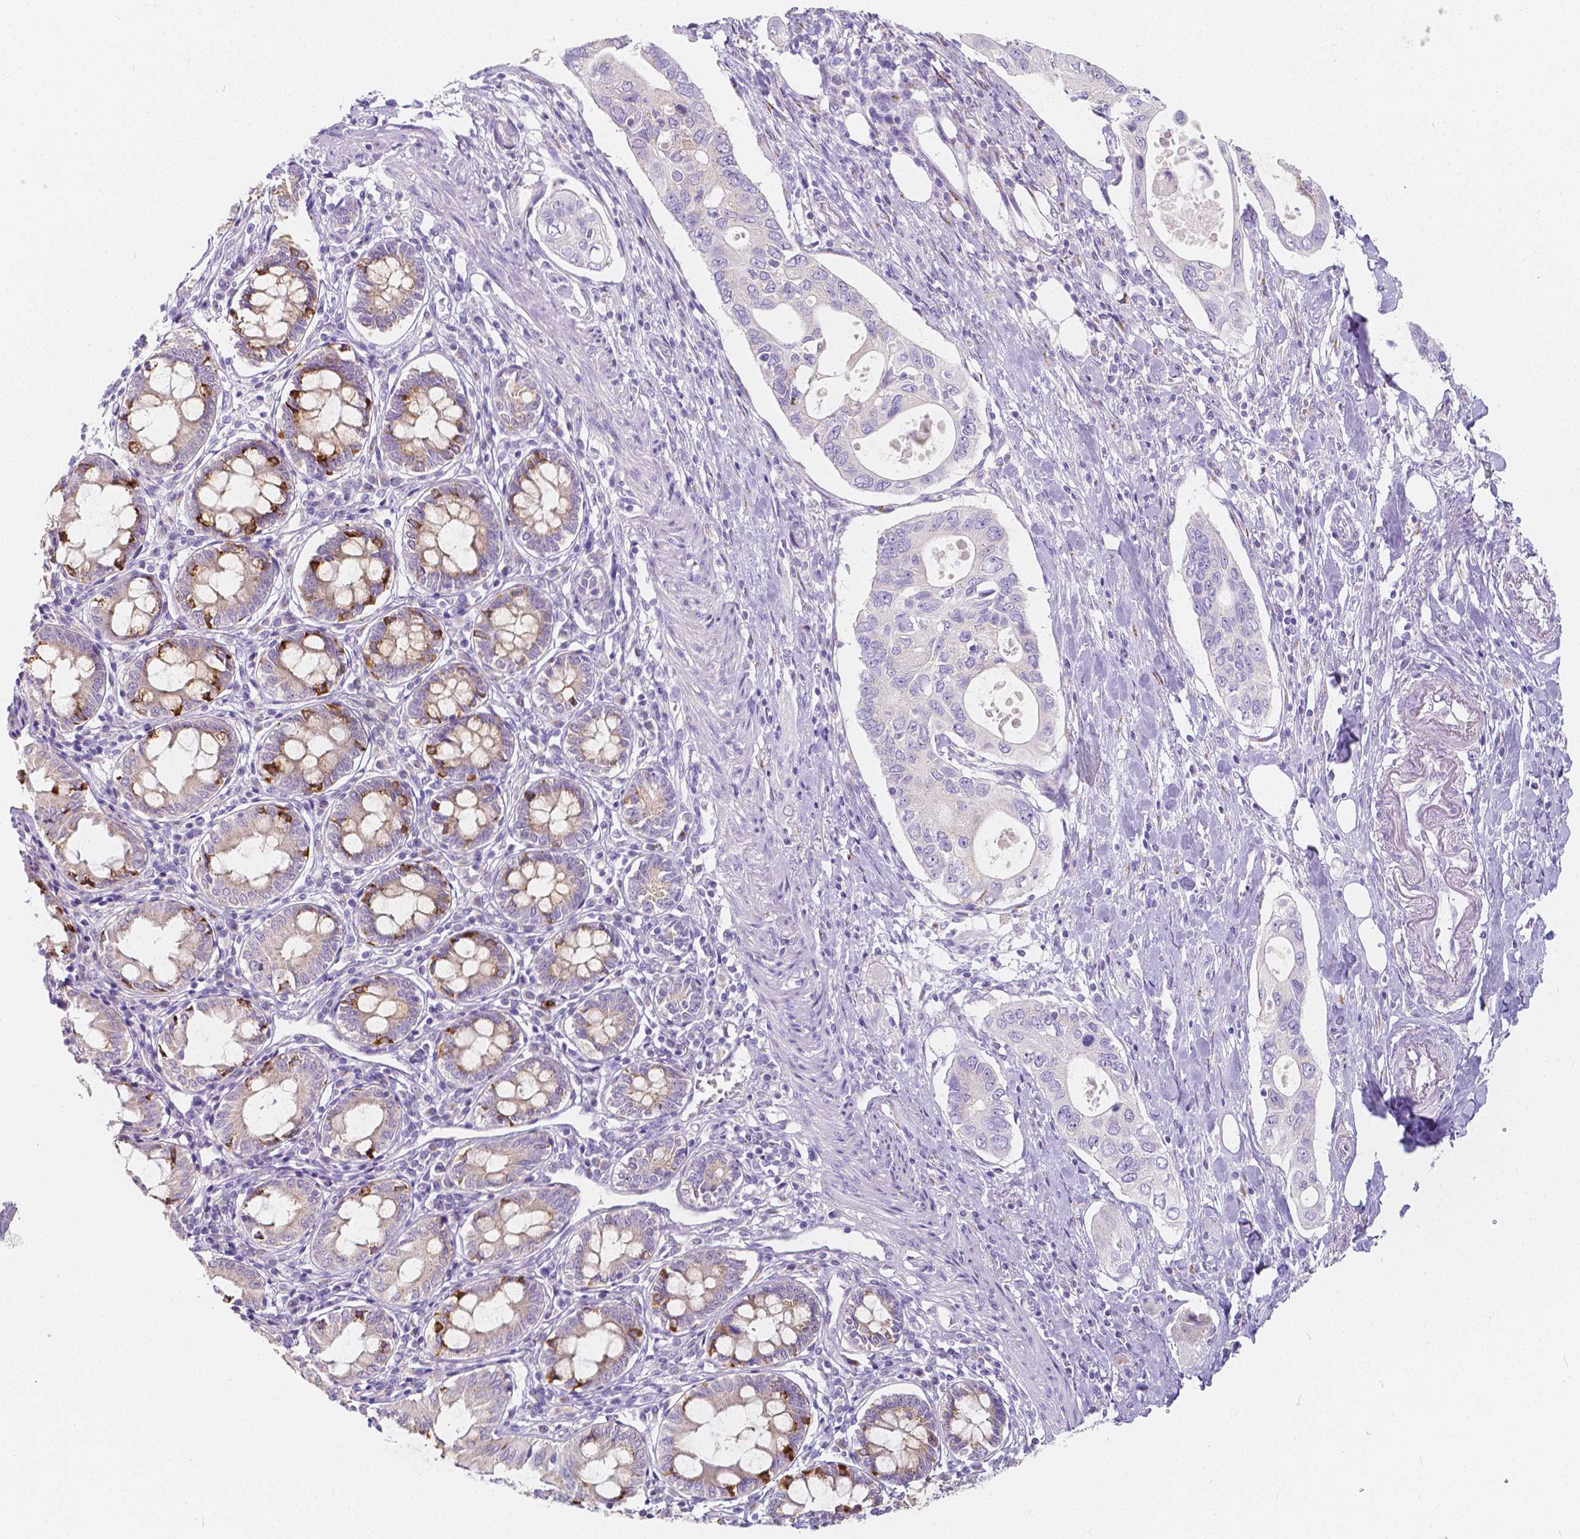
{"staining": {"intensity": "negative", "quantity": "none", "location": "none"}, "tissue": "pancreatic cancer", "cell_type": "Tumor cells", "image_type": "cancer", "snomed": [{"axis": "morphology", "description": "Adenocarcinoma, NOS"}, {"axis": "topography", "description": "Pancreas"}], "caption": "IHC of pancreatic cancer (adenocarcinoma) demonstrates no positivity in tumor cells. (Stains: DAB (3,3'-diaminobenzidine) immunohistochemistry (IHC) with hematoxylin counter stain, Microscopy: brightfield microscopy at high magnification).", "gene": "RNF186", "patient": {"sex": "female", "age": 63}}